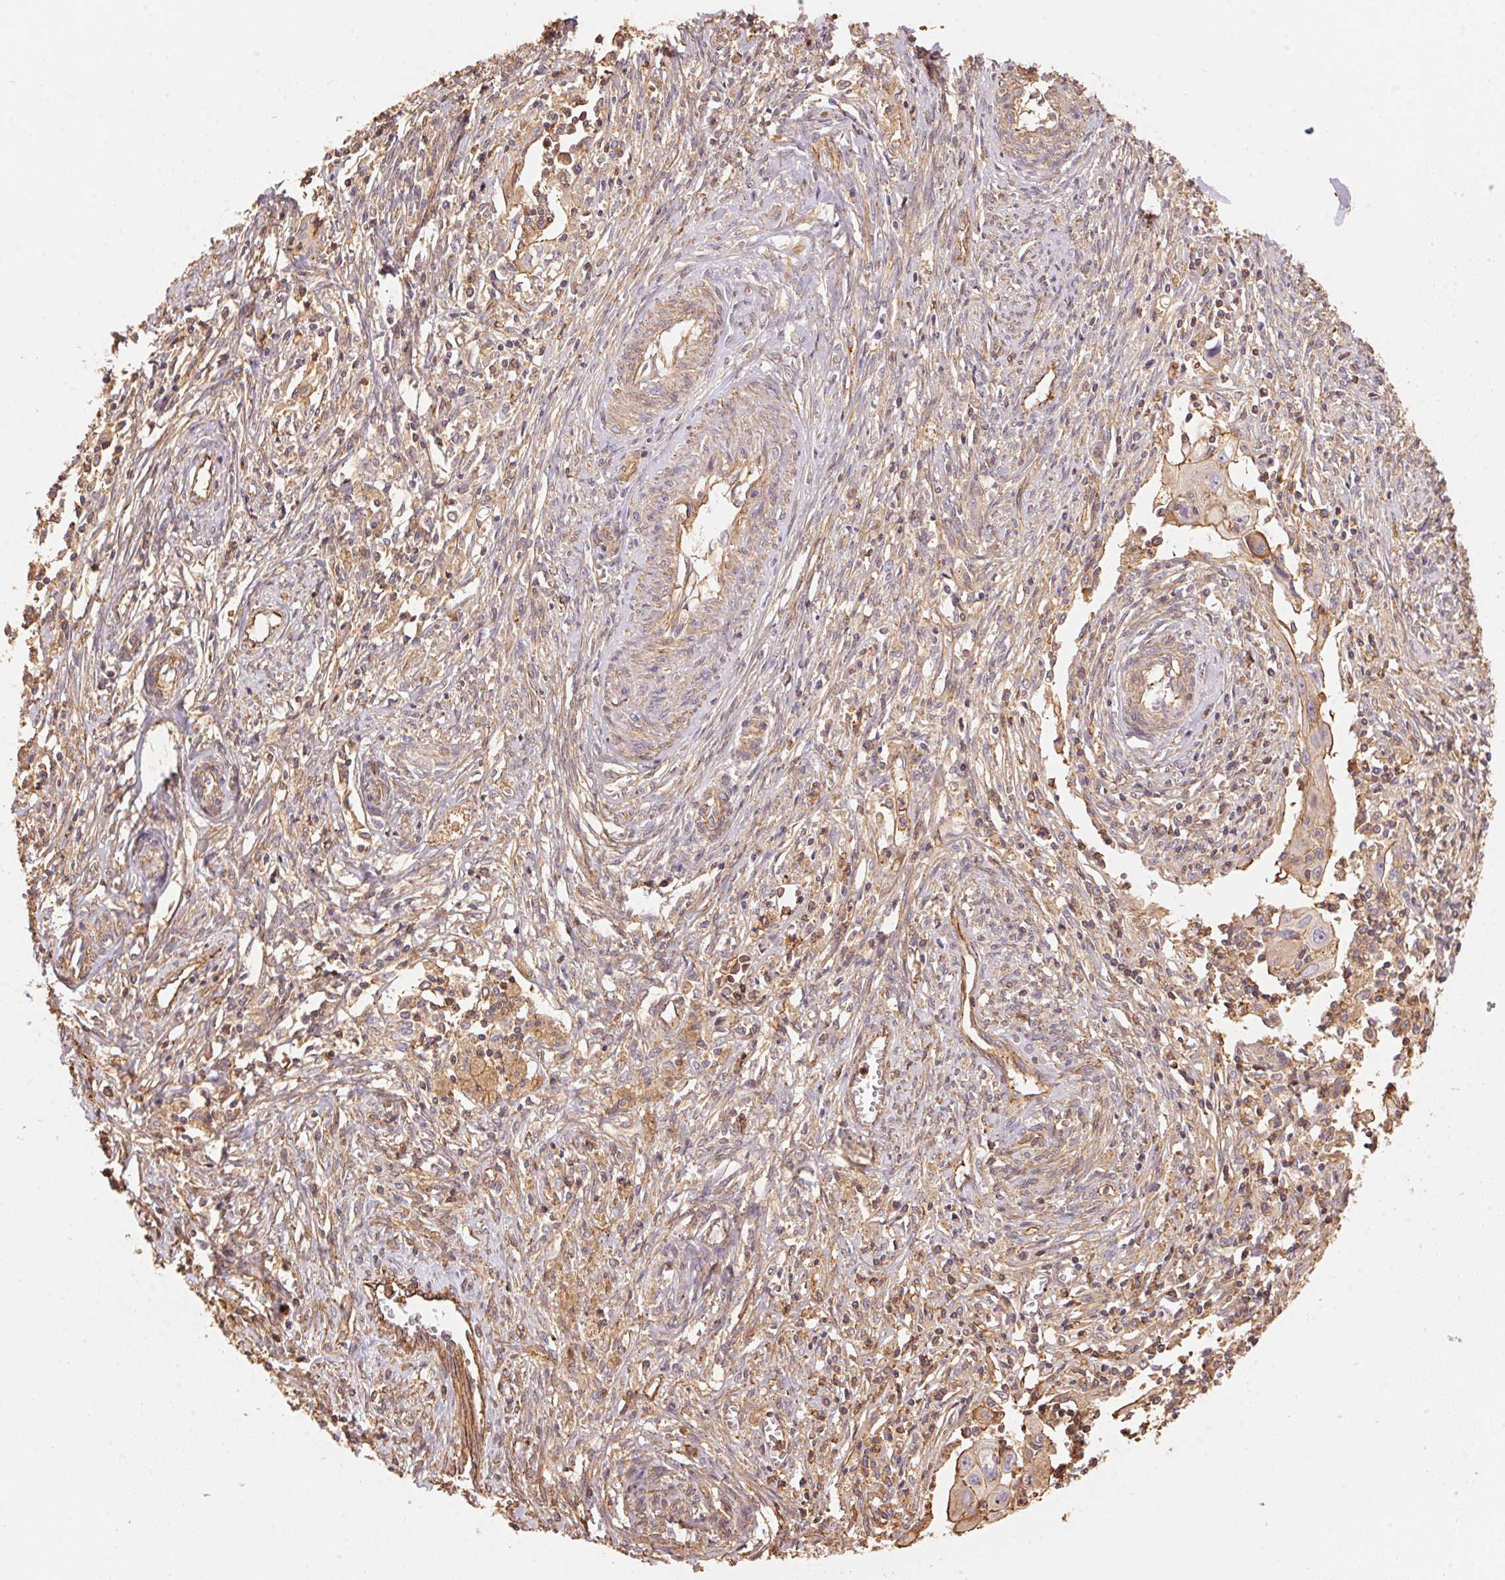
{"staining": {"intensity": "weak", "quantity": "25%-75%", "location": "cytoplasmic/membranous"}, "tissue": "cervical cancer", "cell_type": "Tumor cells", "image_type": "cancer", "snomed": [{"axis": "morphology", "description": "Squamous cell carcinoma, NOS"}, {"axis": "topography", "description": "Cervix"}], "caption": "A low amount of weak cytoplasmic/membranous expression is identified in about 25%-75% of tumor cells in cervical cancer tissue.", "gene": "FRAS1", "patient": {"sex": "female", "age": 30}}